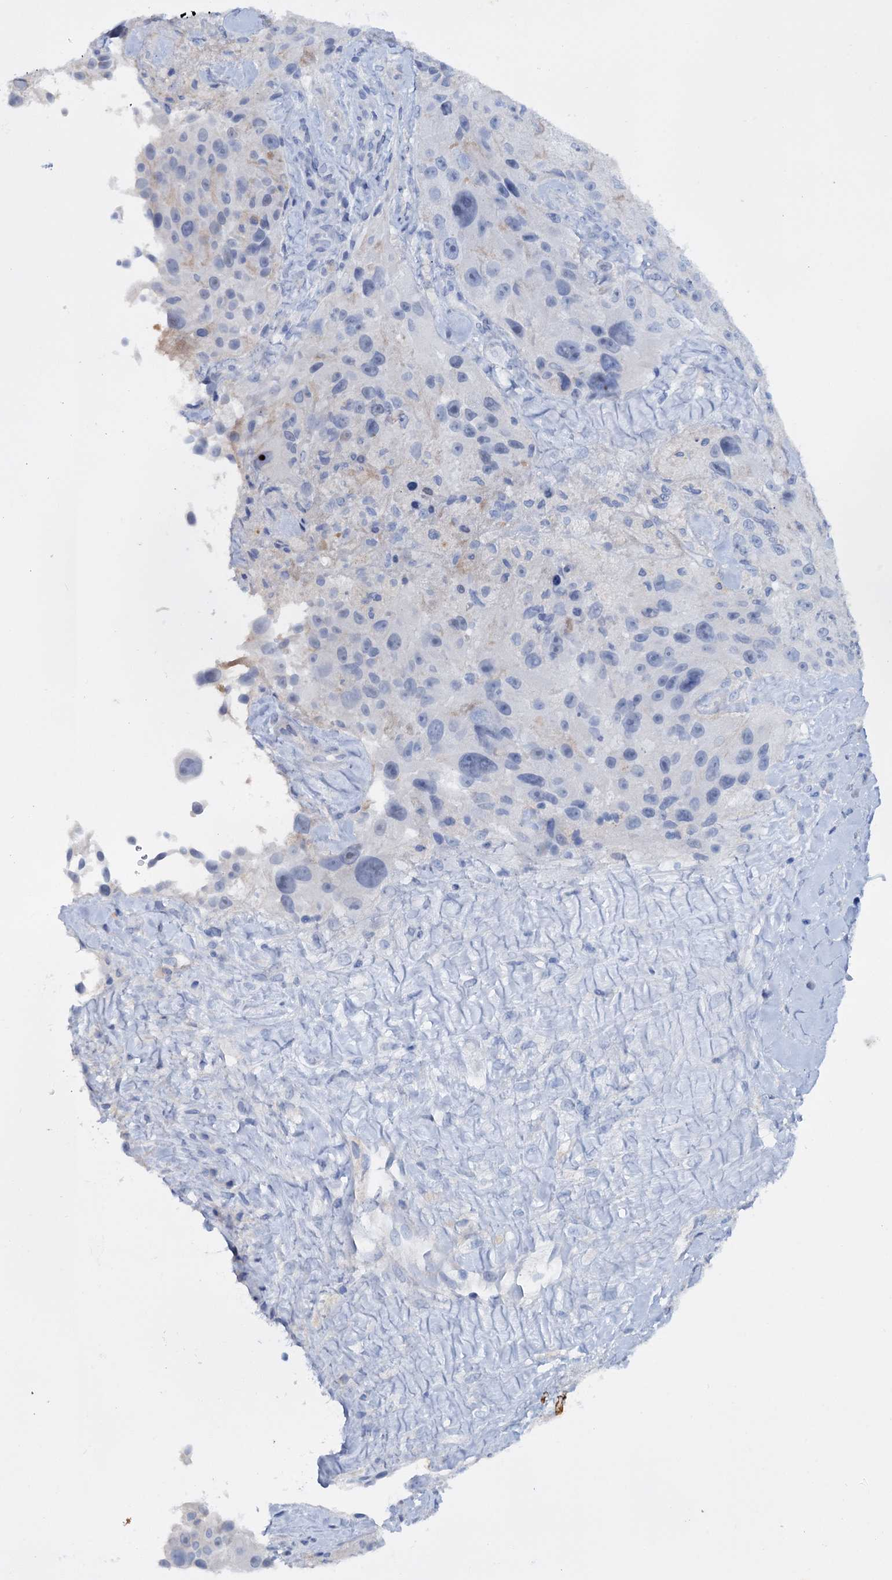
{"staining": {"intensity": "negative", "quantity": "none", "location": "none"}, "tissue": "melanoma", "cell_type": "Tumor cells", "image_type": "cancer", "snomed": [{"axis": "morphology", "description": "Malignant melanoma, Metastatic site"}, {"axis": "topography", "description": "Lymph node"}], "caption": "Immunohistochemistry histopathology image of neoplastic tissue: melanoma stained with DAB (3,3'-diaminobenzidine) exhibits no significant protein staining in tumor cells.", "gene": "FAAP20", "patient": {"sex": "male", "age": 62}}